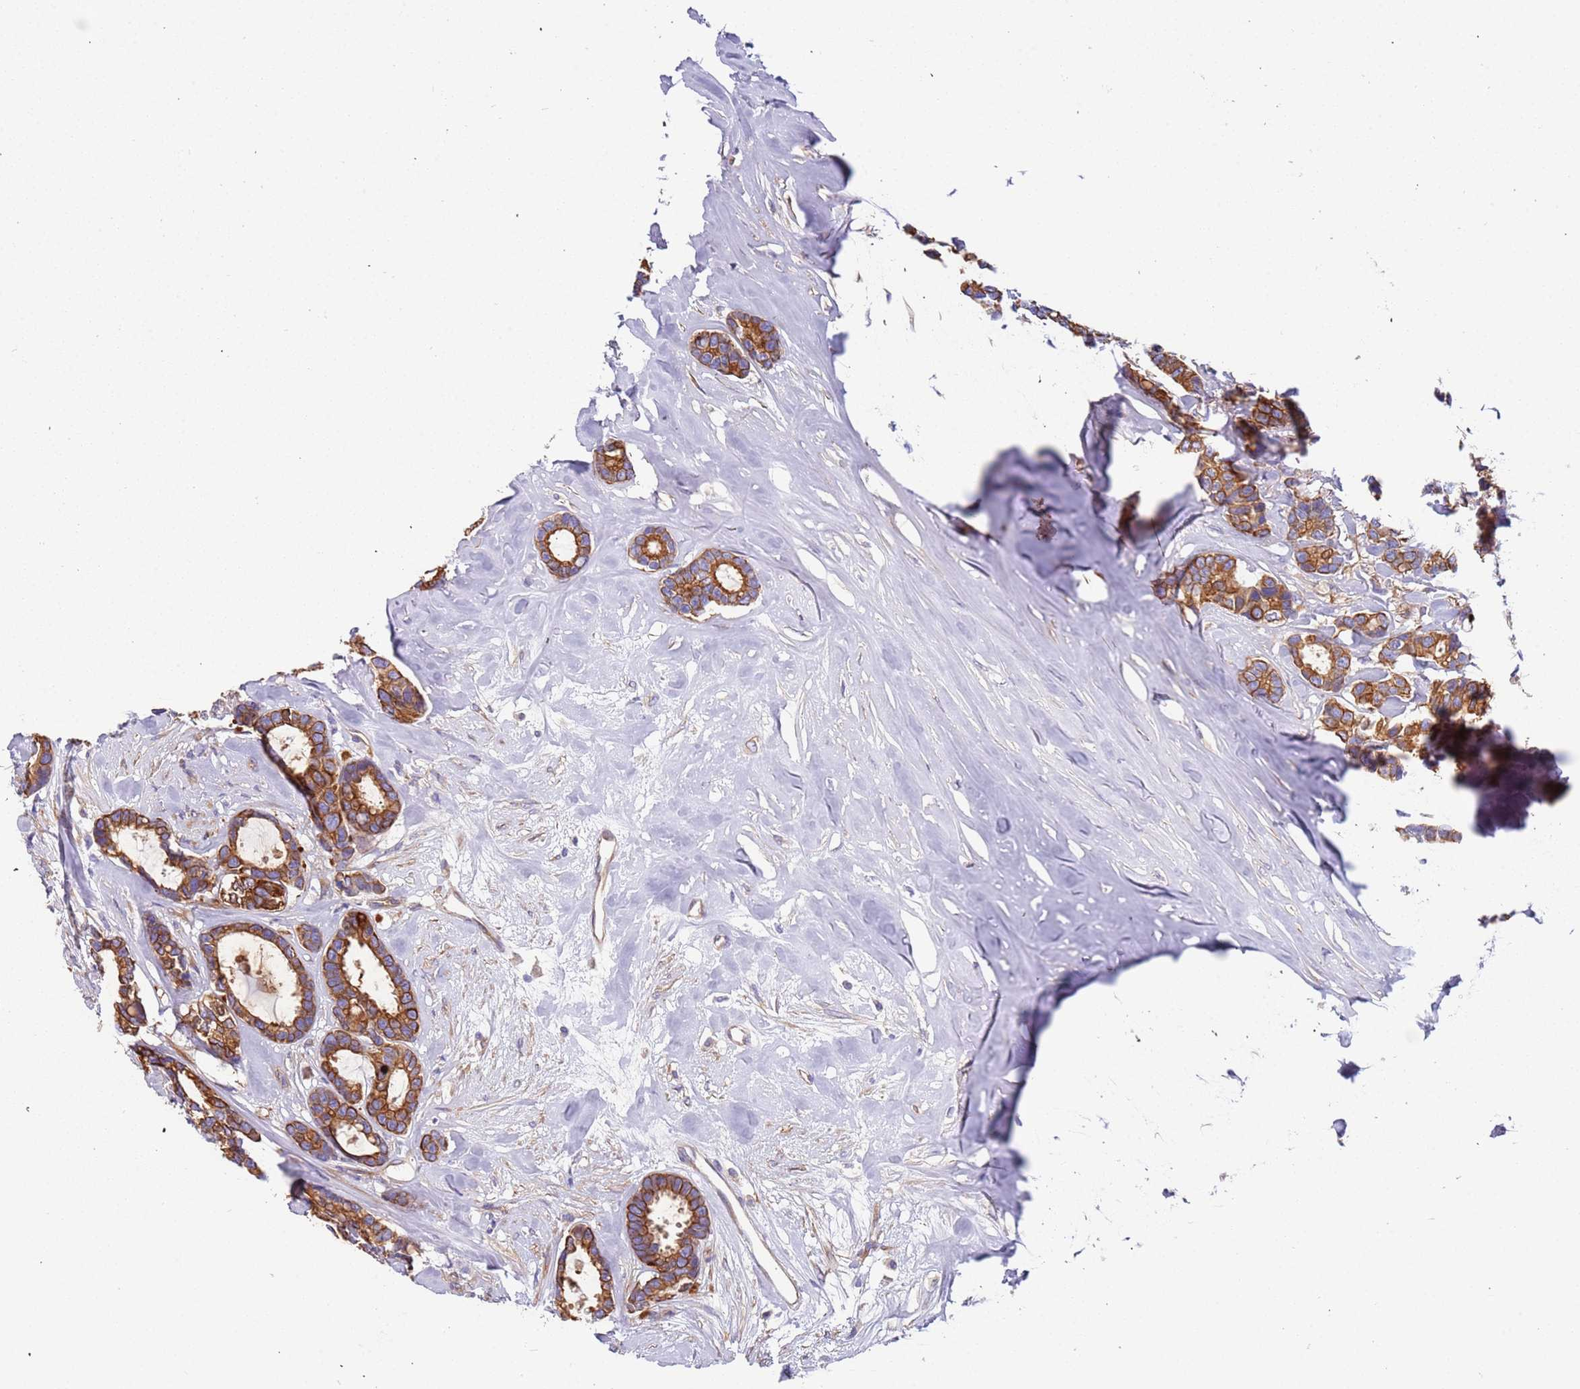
{"staining": {"intensity": "strong", "quantity": ">75%", "location": "cytoplasmic/membranous"}, "tissue": "breast cancer", "cell_type": "Tumor cells", "image_type": "cancer", "snomed": [{"axis": "morphology", "description": "Duct carcinoma"}, {"axis": "topography", "description": "Breast"}], "caption": "Human breast intraductal carcinoma stained with a brown dye demonstrates strong cytoplasmic/membranous positive positivity in approximately >75% of tumor cells.", "gene": "LAMB4", "patient": {"sex": "female", "age": 87}}